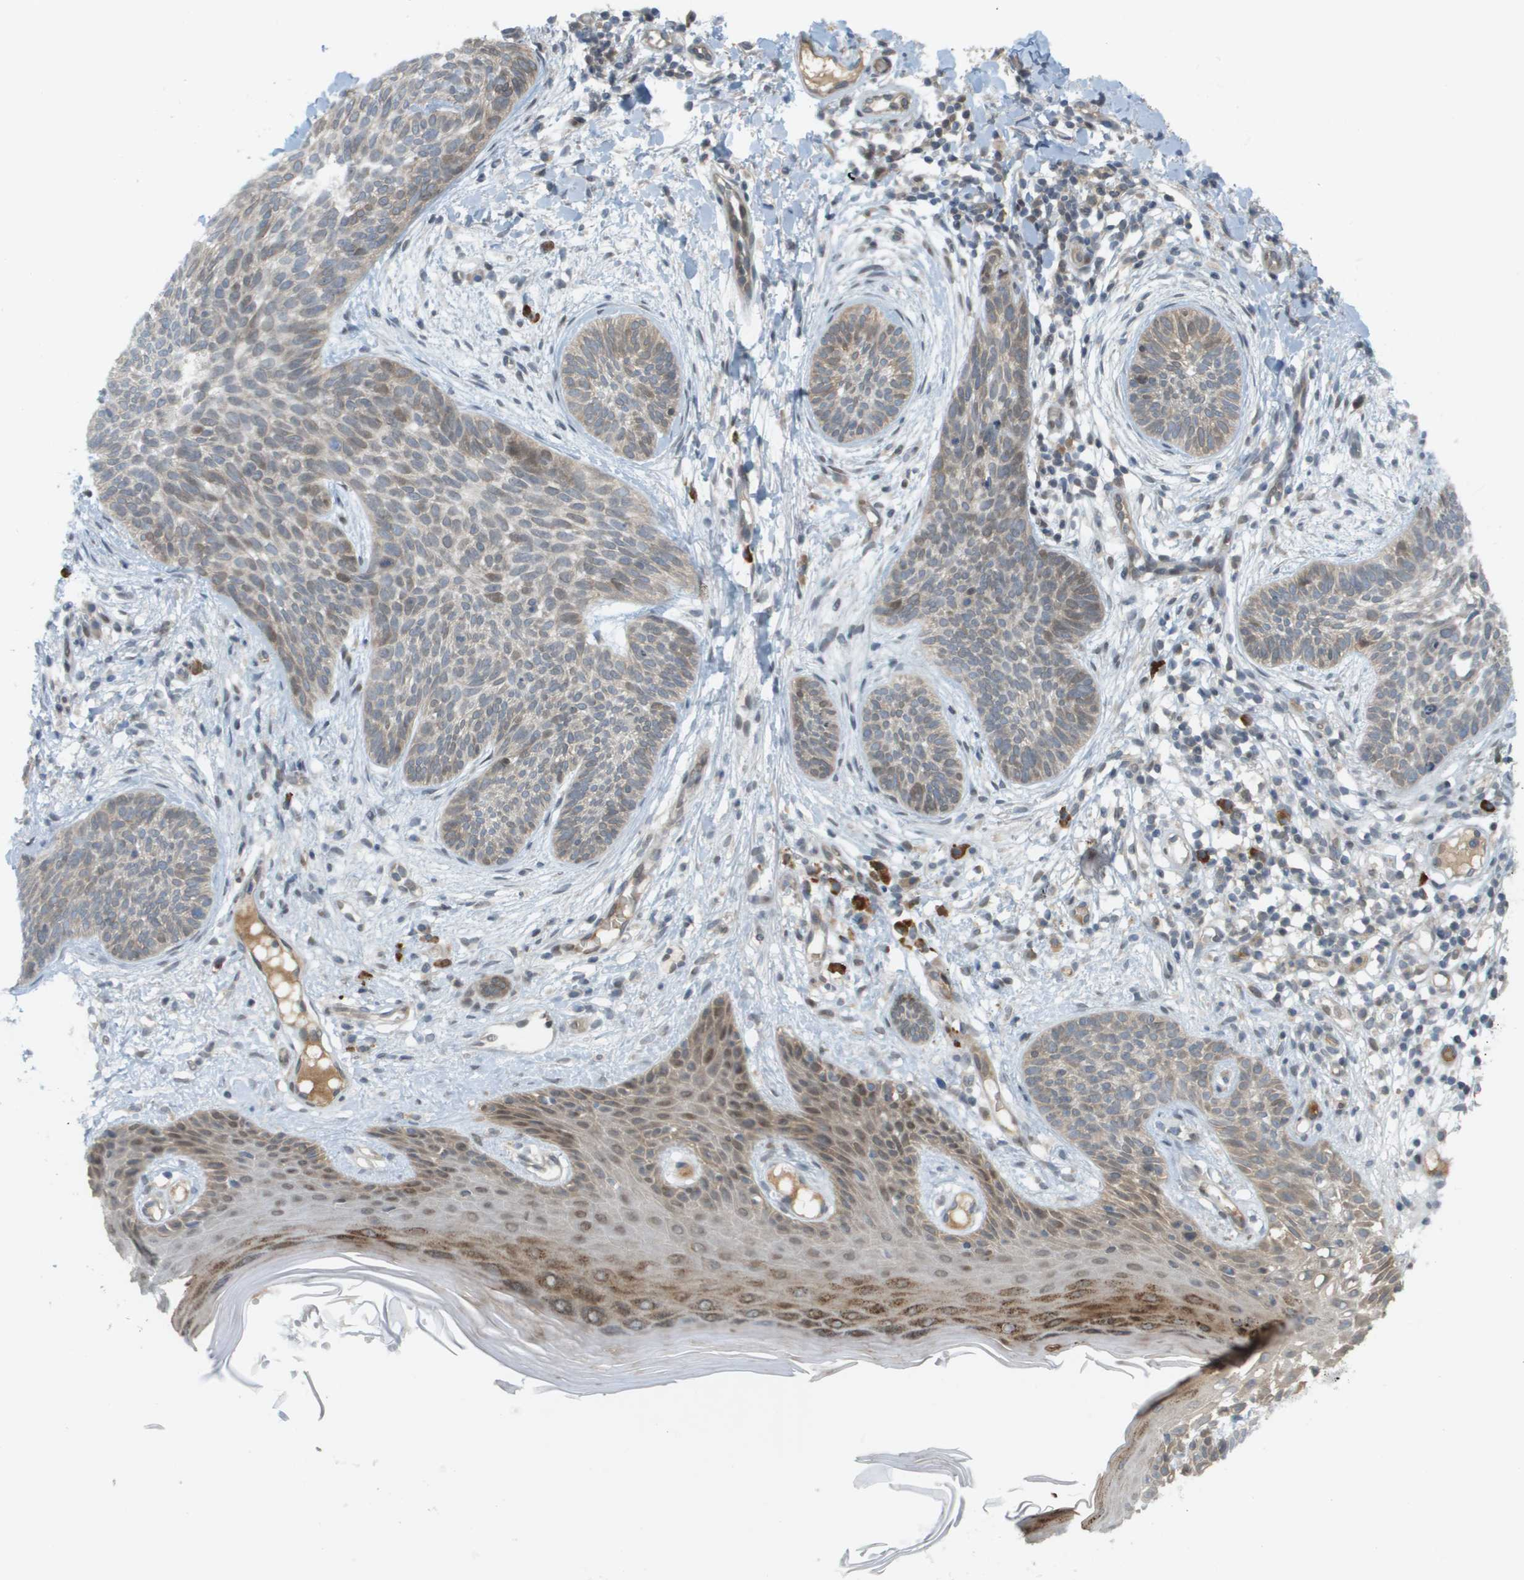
{"staining": {"intensity": "weak", "quantity": "25%-75%", "location": "cytoplasmic/membranous,nuclear"}, "tissue": "skin cancer", "cell_type": "Tumor cells", "image_type": "cancer", "snomed": [{"axis": "morphology", "description": "Basal cell carcinoma"}, {"axis": "topography", "description": "Skin"}], "caption": "IHC photomicrograph of neoplastic tissue: skin cancer (basal cell carcinoma) stained using immunohistochemistry demonstrates low levels of weak protein expression localized specifically in the cytoplasmic/membranous and nuclear of tumor cells, appearing as a cytoplasmic/membranous and nuclear brown color.", "gene": "CACNB4", "patient": {"sex": "female", "age": 59}}